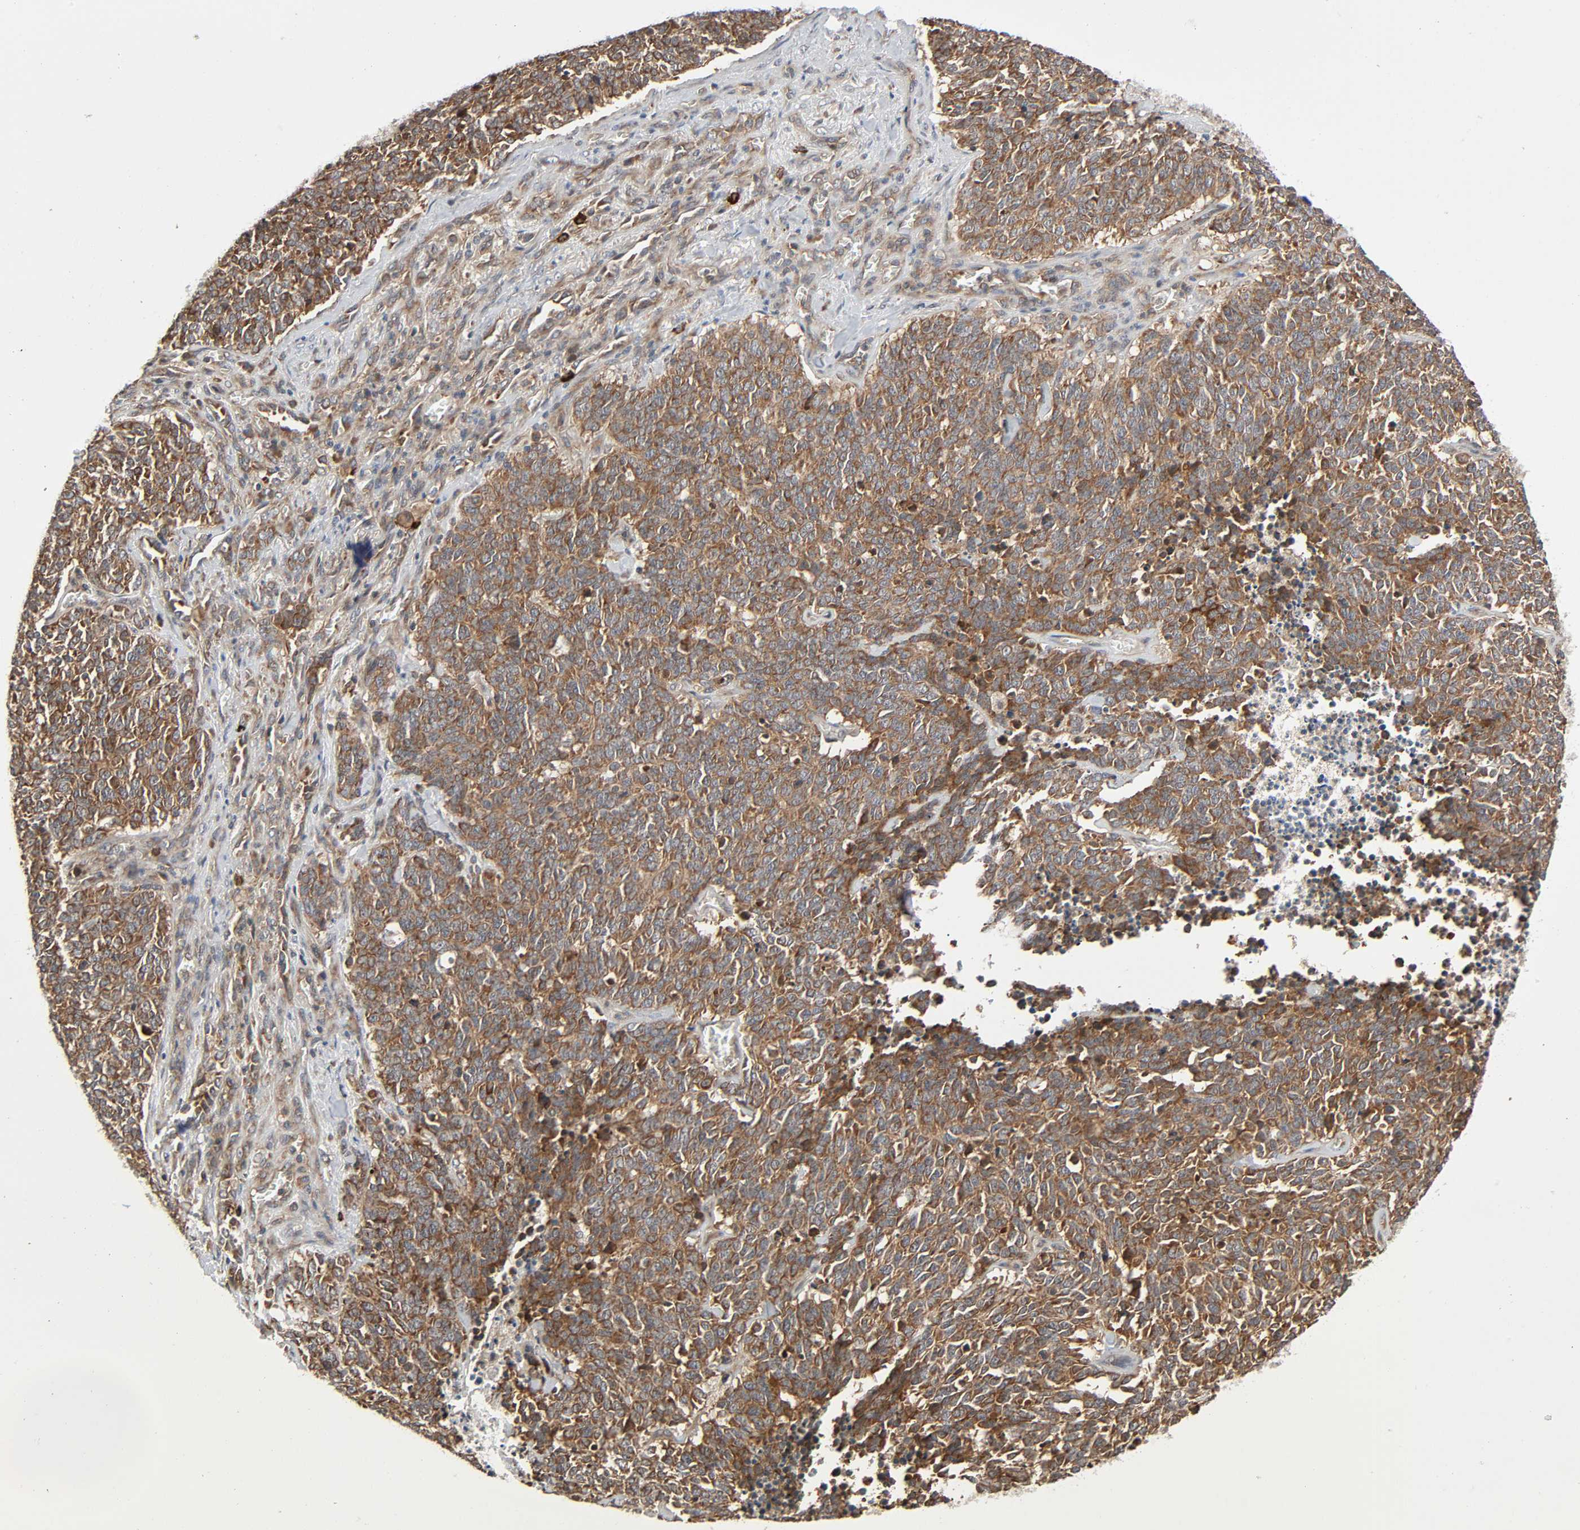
{"staining": {"intensity": "moderate", "quantity": ">75%", "location": "cytoplasmic/membranous"}, "tissue": "lung cancer", "cell_type": "Tumor cells", "image_type": "cancer", "snomed": [{"axis": "morphology", "description": "Neoplasm, malignant, NOS"}, {"axis": "topography", "description": "Lung"}], "caption": "Lung malignant neoplasm tissue displays moderate cytoplasmic/membranous positivity in about >75% of tumor cells (DAB = brown stain, brightfield microscopy at high magnification).", "gene": "PPP2R1B", "patient": {"sex": "female", "age": 58}}